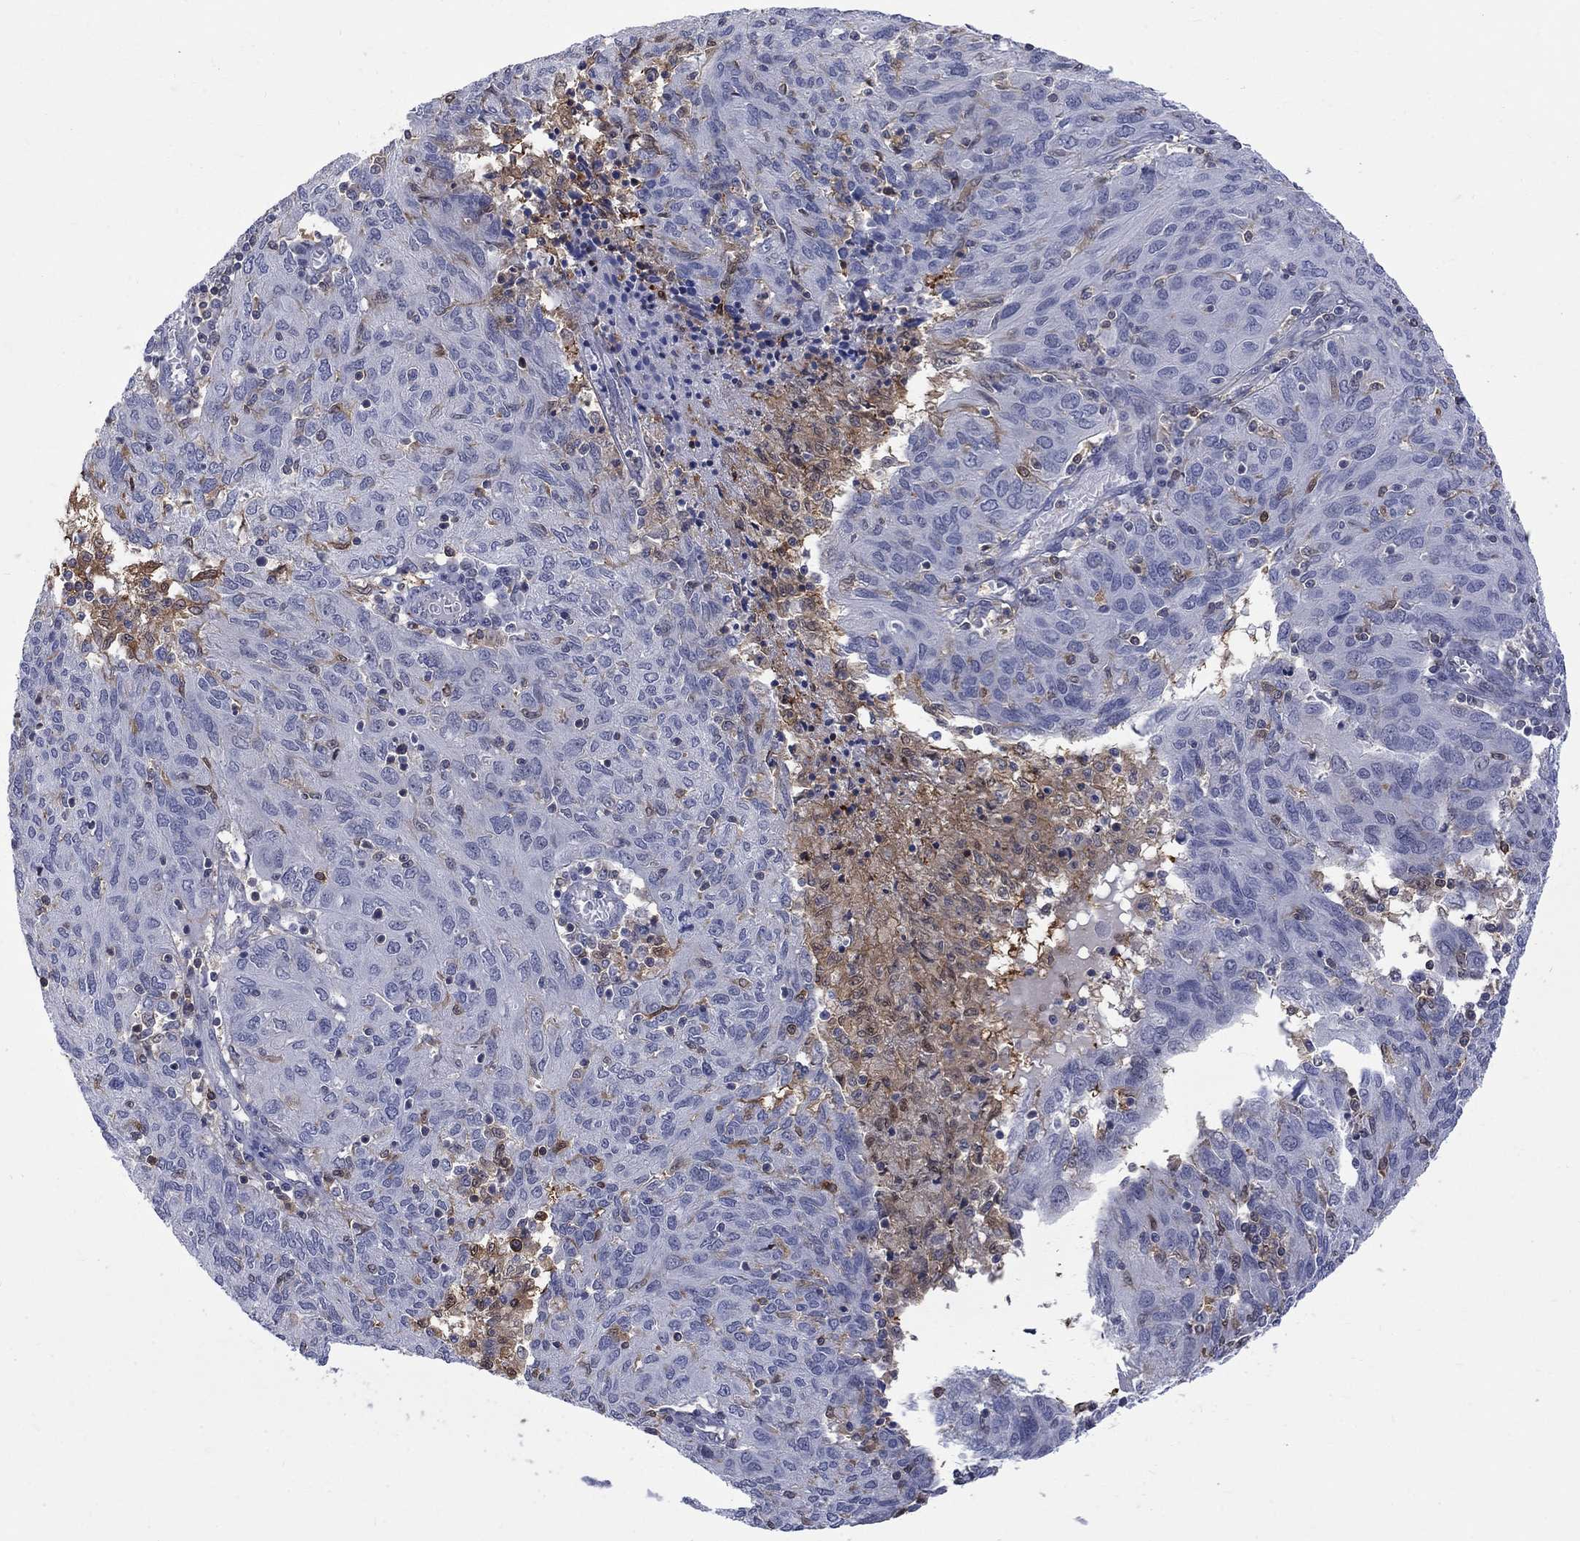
{"staining": {"intensity": "negative", "quantity": "none", "location": "none"}, "tissue": "ovarian cancer", "cell_type": "Tumor cells", "image_type": "cancer", "snomed": [{"axis": "morphology", "description": "Carcinoma, endometroid"}, {"axis": "topography", "description": "Ovary"}], "caption": "Human ovarian endometroid carcinoma stained for a protein using immunohistochemistry displays no positivity in tumor cells.", "gene": "HKDC1", "patient": {"sex": "female", "age": 50}}